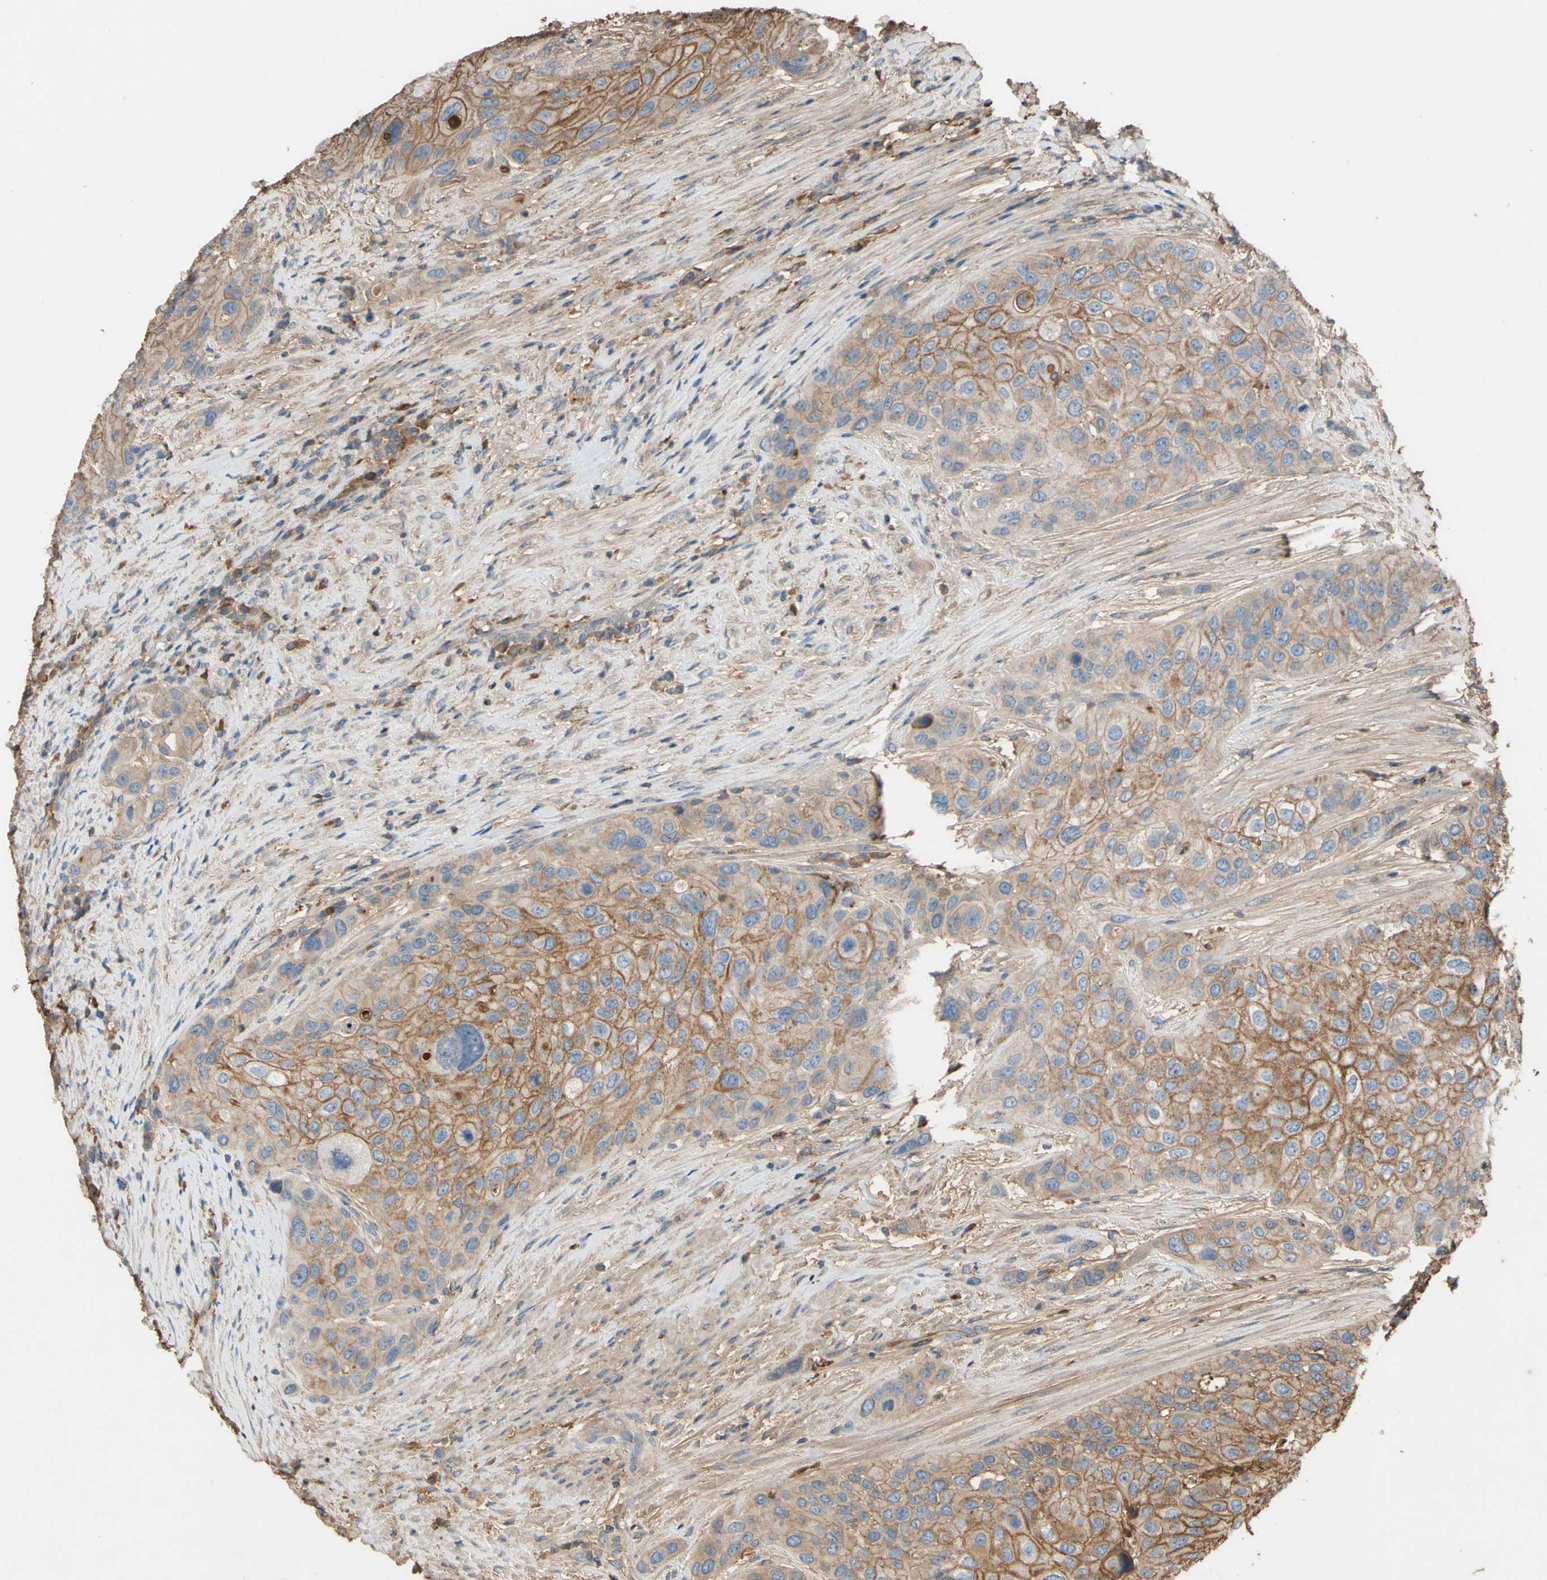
{"staining": {"intensity": "moderate", "quantity": "25%-75%", "location": "cytoplasmic/membranous"}, "tissue": "urothelial cancer", "cell_type": "Tumor cells", "image_type": "cancer", "snomed": [{"axis": "morphology", "description": "Urothelial carcinoma, High grade"}, {"axis": "topography", "description": "Urinary bladder"}], "caption": "Immunohistochemical staining of human urothelial cancer displays medium levels of moderate cytoplasmic/membranous protein staining in approximately 25%-75% of tumor cells. The staining is performed using DAB brown chromogen to label protein expression. The nuclei are counter-stained blue using hematoxylin.", "gene": "PTGDS", "patient": {"sex": "female", "age": 56}}